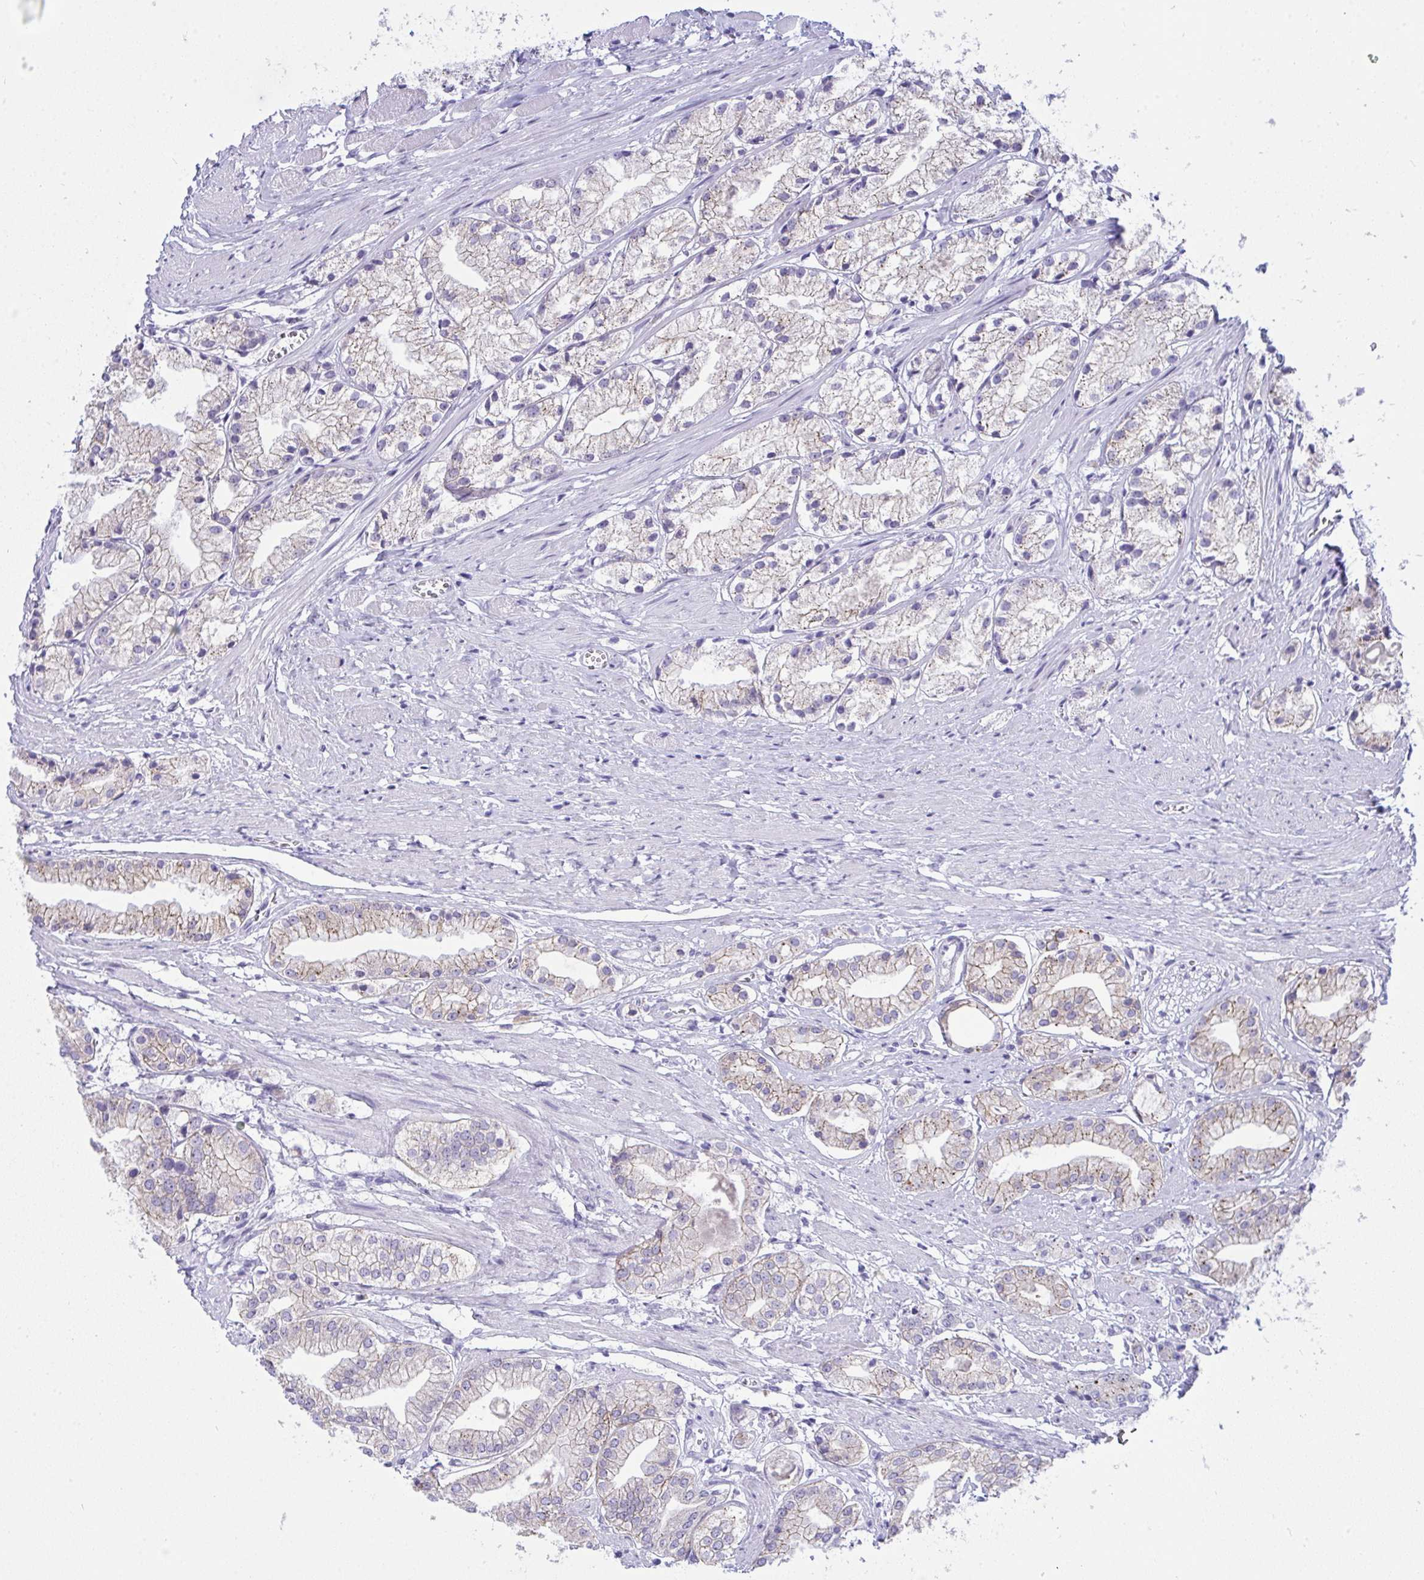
{"staining": {"intensity": "weak", "quantity": "25%-75%", "location": "cytoplasmic/membranous"}, "tissue": "prostate cancer", "cell_type": "Tumor cells", "image_type": "cancer", "snomed": [{"axis": "morphology", "description": "Adenocarcinoma, Low grade"}, {"axis": "topography", "description": "Prostate"}], "caption": "An immunohistochemistry photomicrograph of tumor tissue is shown. Protein staining in brown highlights weak cytoplasmic/membranous positivity in prostate adenocarcinoma (low-grade) within tumor cells.", "gene": "GLB1L2", "patient": {"sex": "male", "age": 69}}